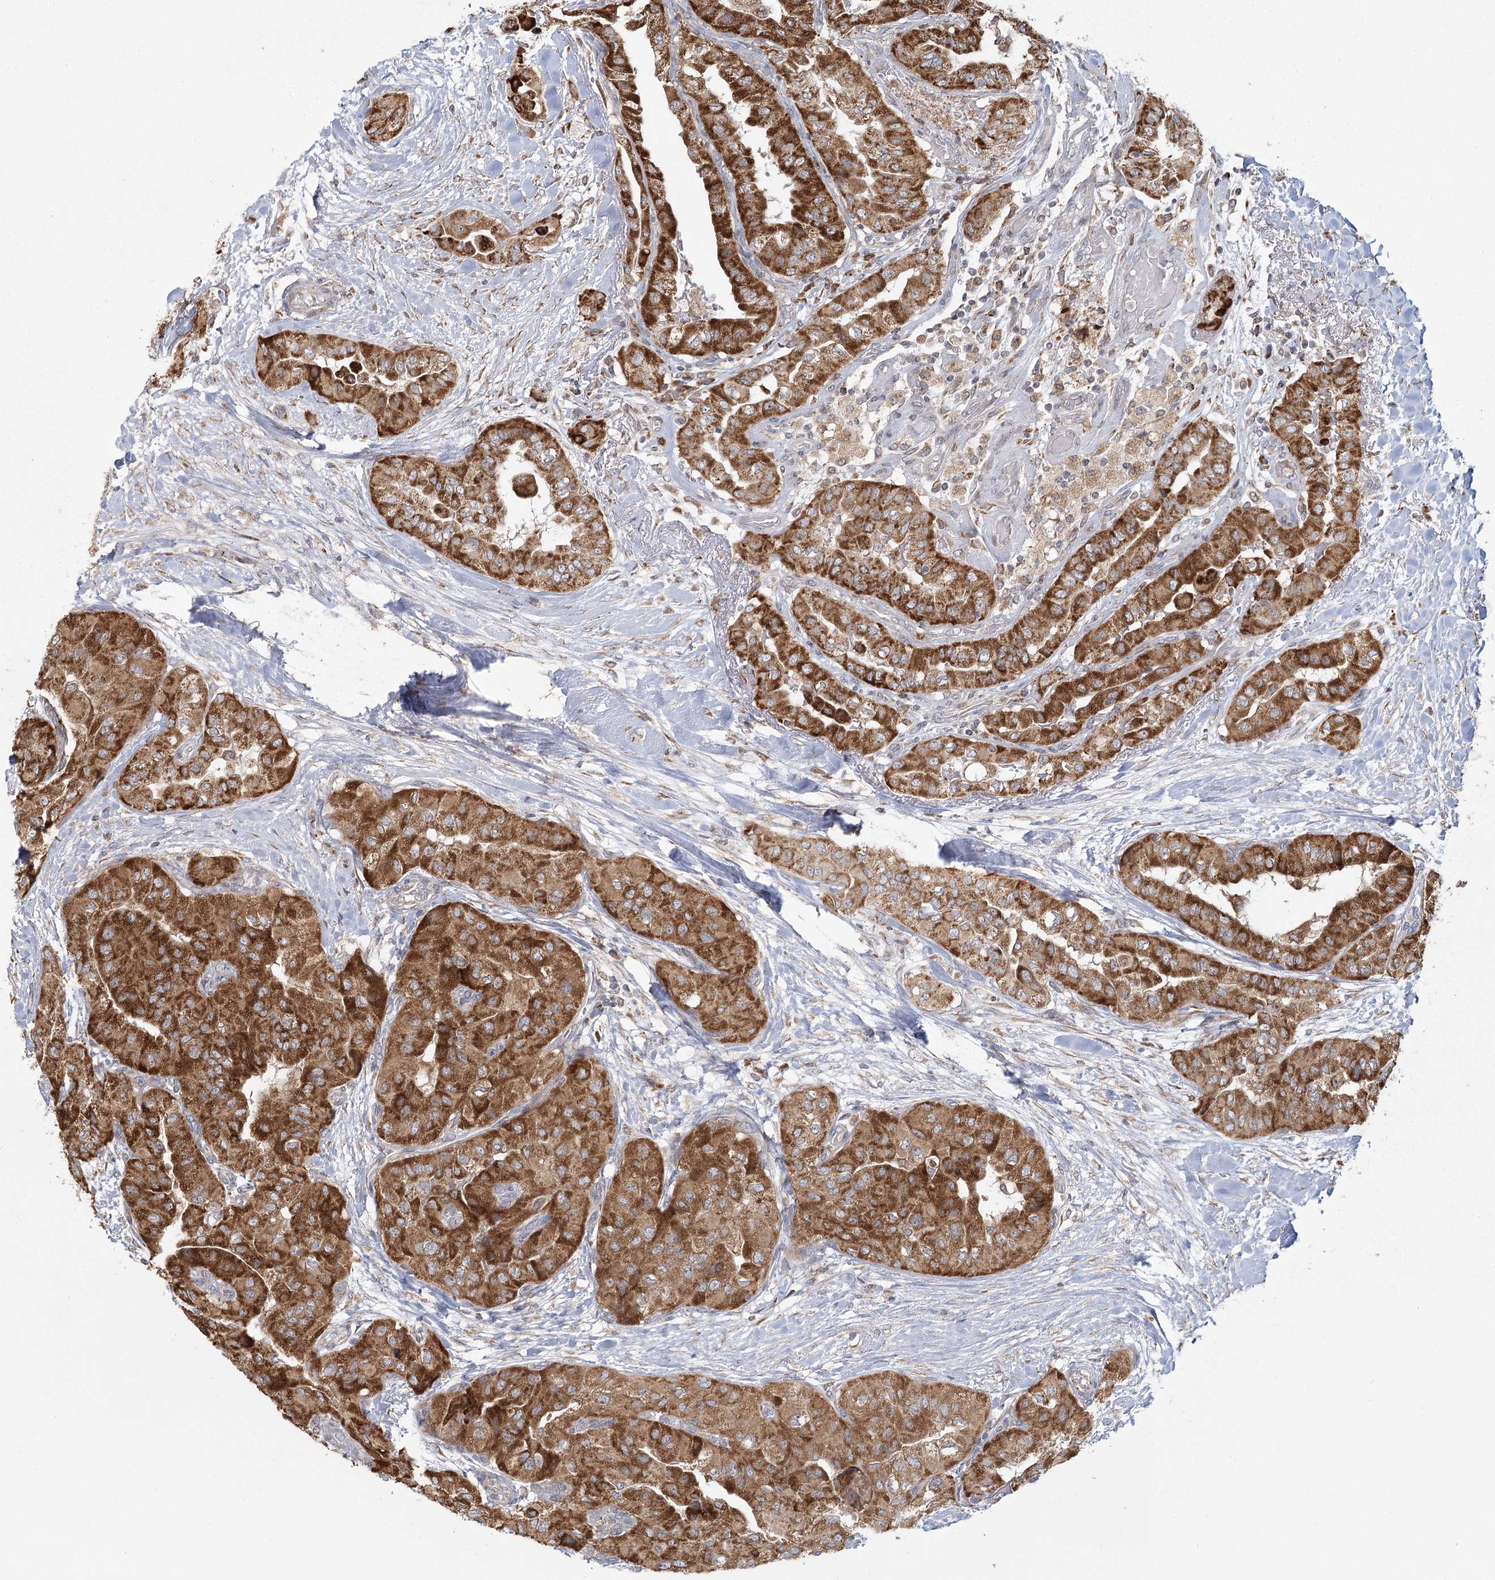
{"staining": {"intensity": "strong", "quantity": ">75%", "location": "cytoplasmic/membranous"}, "tissue": "thyroid cancer", "cell_type": "Tumor cells", "image_type": "cancer", "snomed": [{"axis": "morphology", "description": "Papillary adenocarcinoma, NOS"}, {"axis": "topography", "description": "Thyroid gland"}], "caption": "A high-resolution image shows immunohistochemistry staining of papillary adenocarcinoma (thyroid), which exhibits strong cytoplasmic/membranous staining in about >75% of tumor cells.", "gene": "LACTB", "patient": {"sex": "female", "age": 59}}